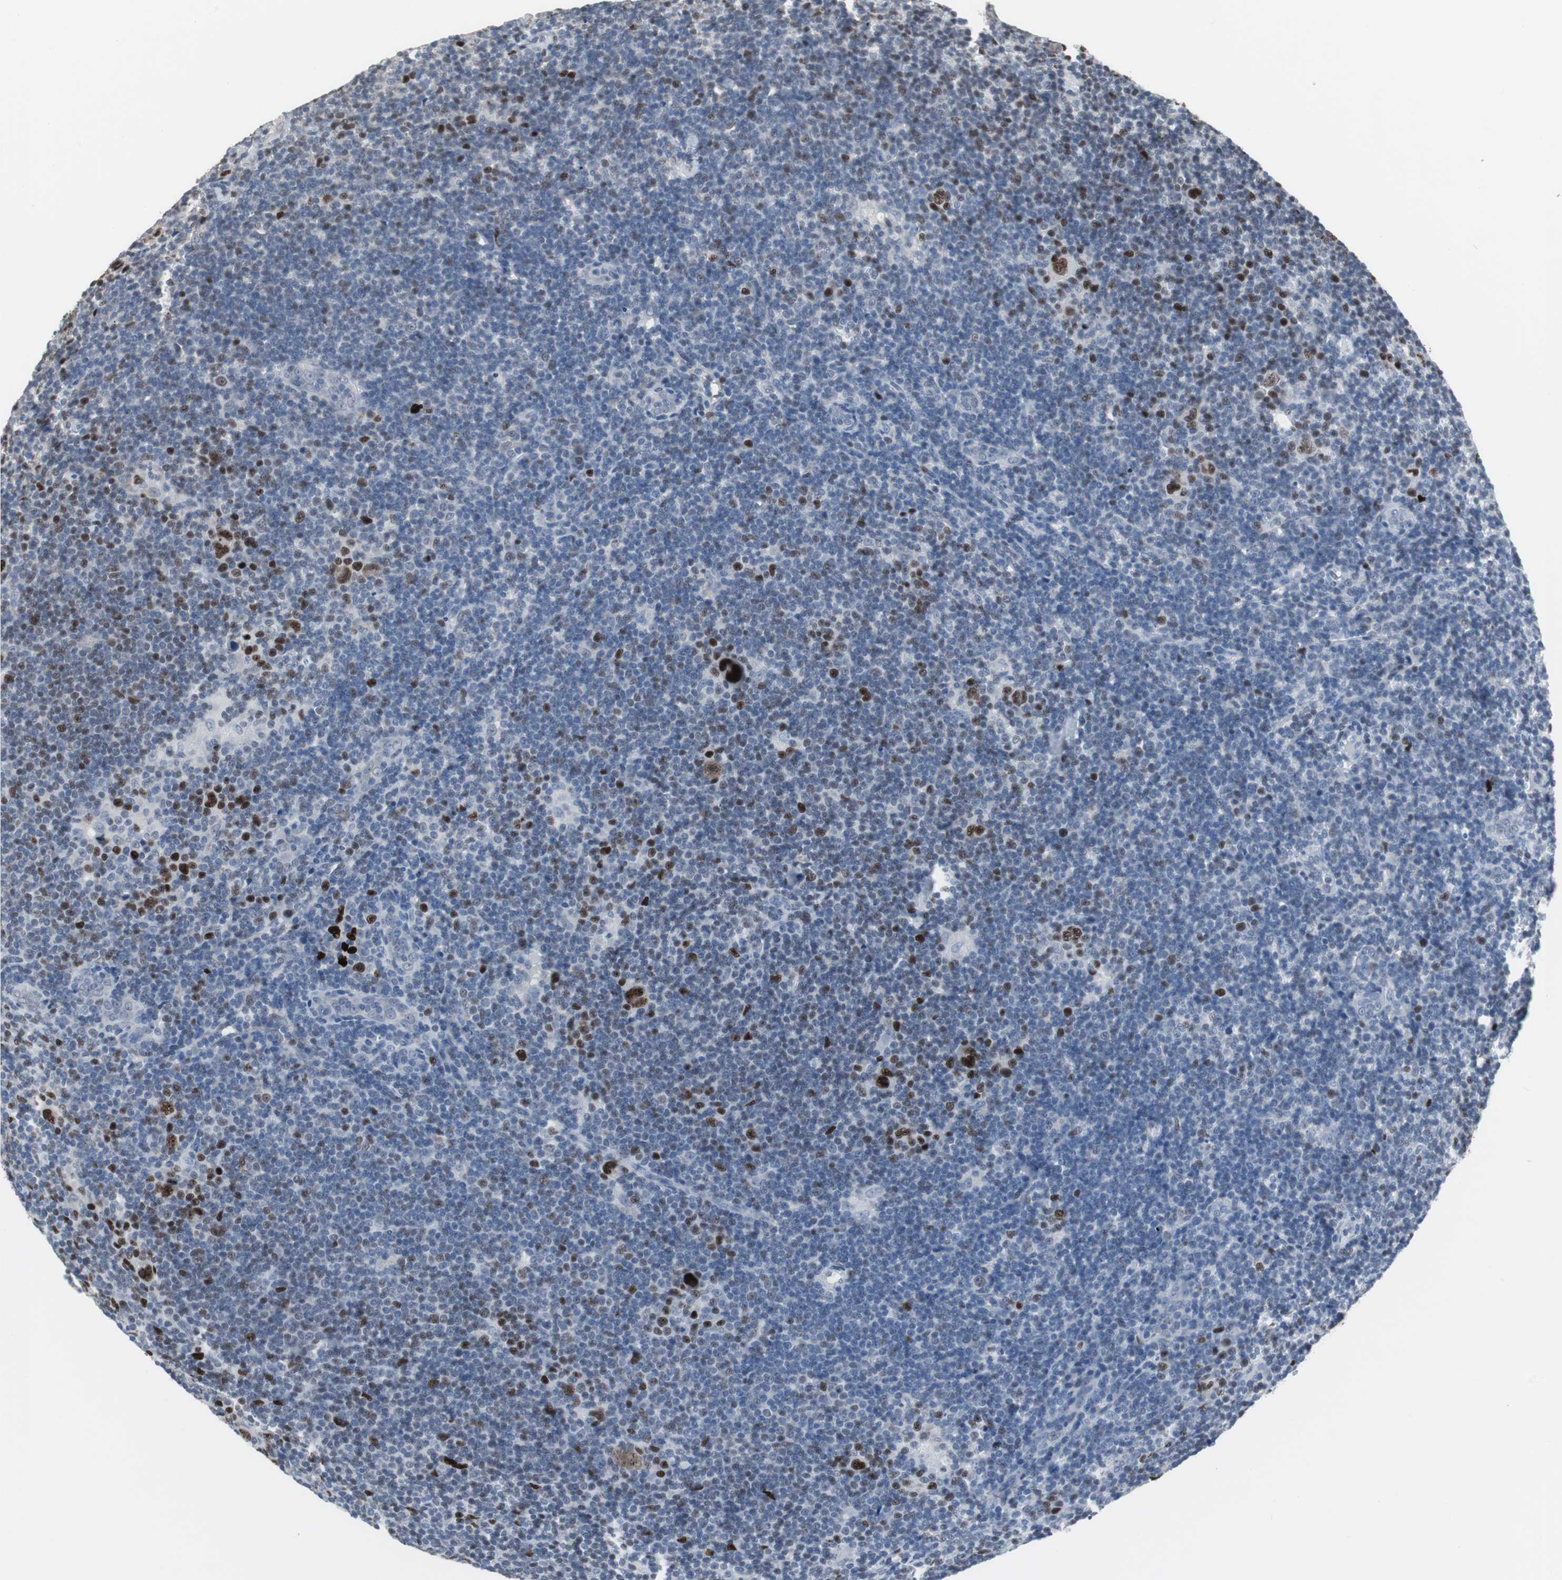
{"staining": {"intensity": "strong", "quantity": "<25%", "location": "nuclear"}, "tissue": "lymphoma", "cell_type": "Tumor cells", "image_type": "cancer", "snomed": [{"axis": "morphology", "description": "Hodgkin's disease, NOS"}, {"axis": "topography", "description": "Lymph node"}], "caption": "Strong nuclear protein expression is seen in approximately <25% of tumor cells in lymphoma.", "gene": "FOXP4", "patient": {"sex": "female", "age": 57}}